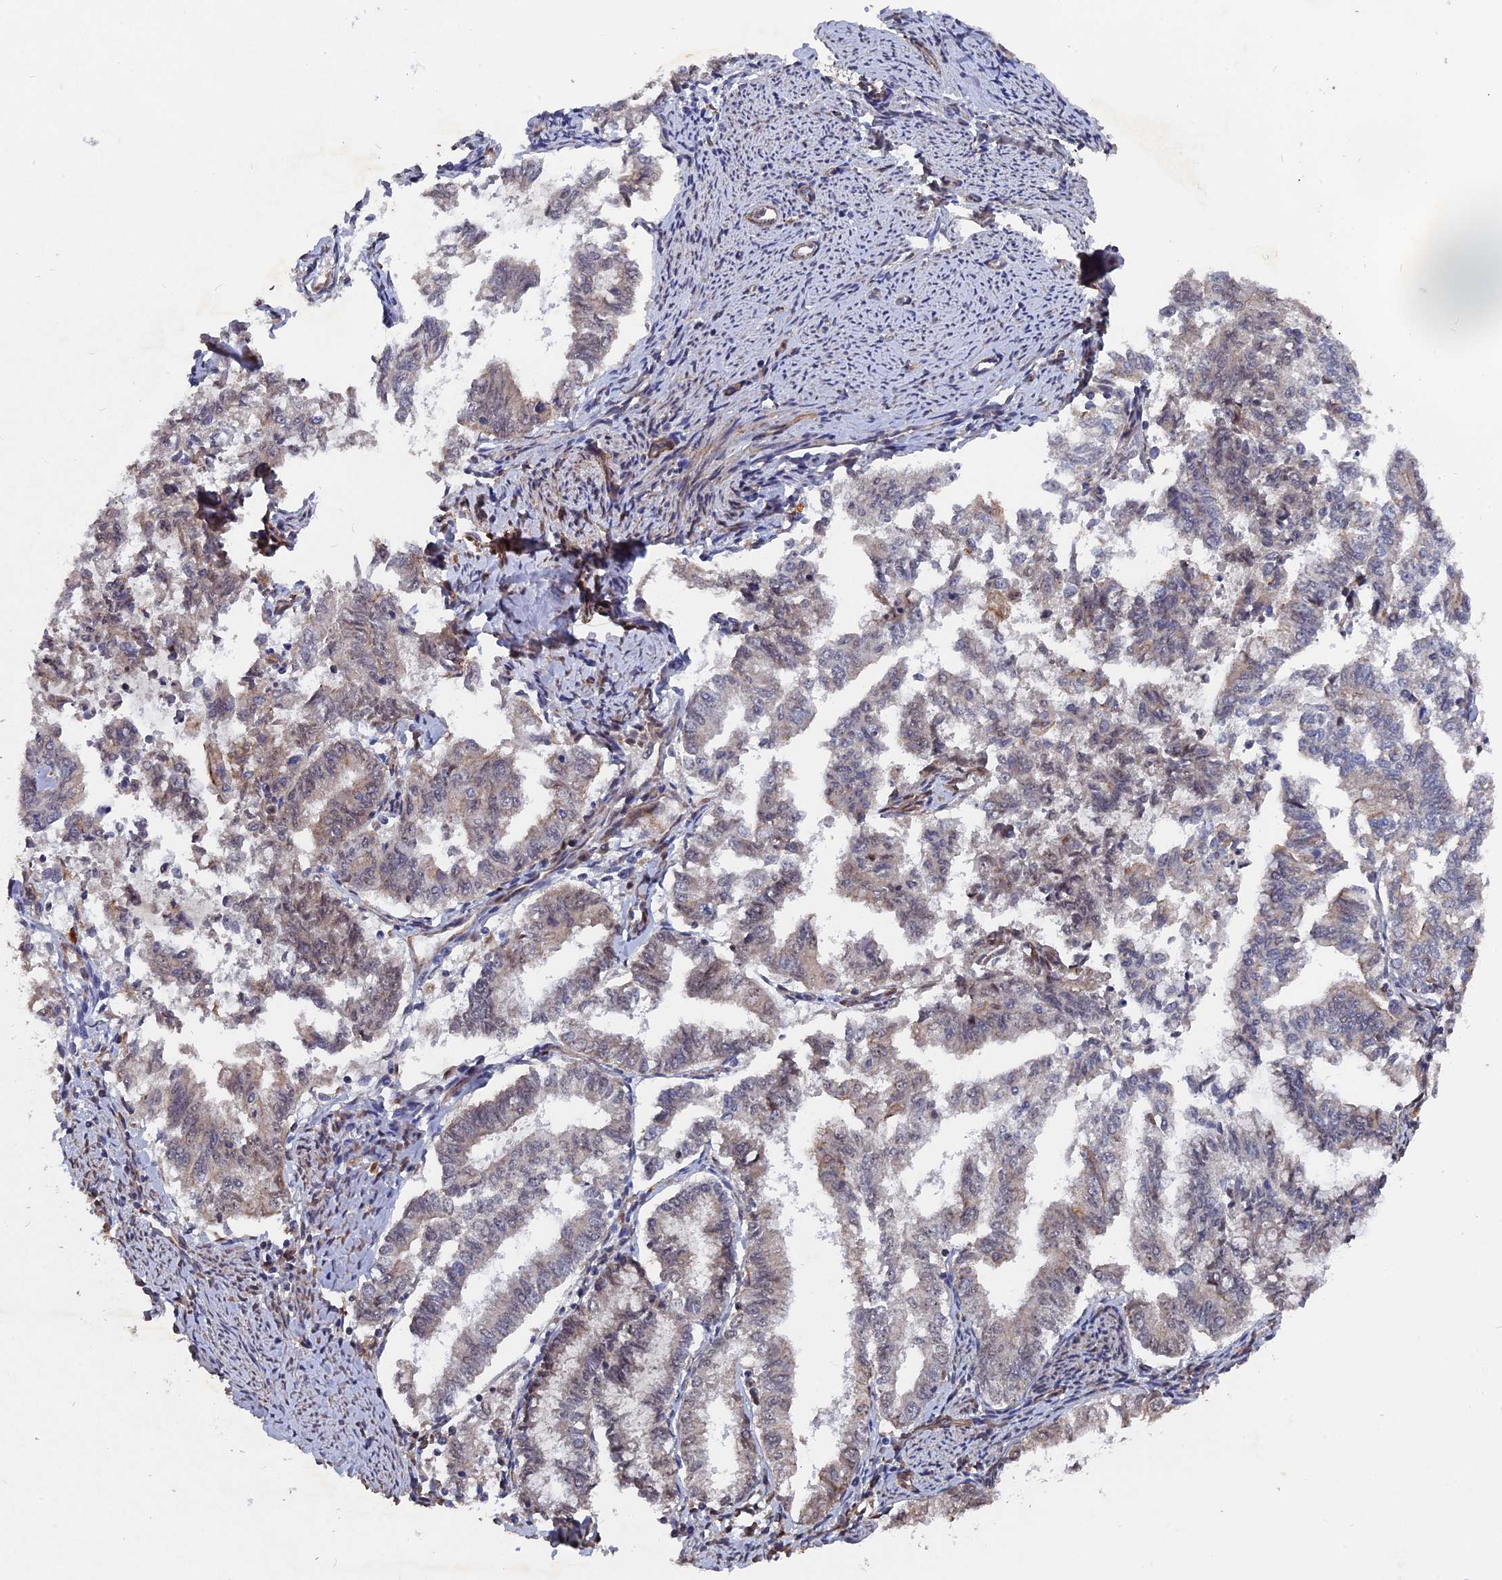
{"staining": {"intensity": "moderate", "quantity": "<25%", "location": "cytoplasmic/membranous"}, "tissue": "endometrial cancer", "cell_type": "Tumor cells", "image_type": "cancer", "snomed": [{"axis": "morphology", "description": "Adenocarcinoma, NOS"}, {"axis": "topography", "description": "Endometrium"}], "caption": "Human endometrial cancer stained with a brown dye shows moderate cytoplasmic/membranous positive positivity in approximately <25% of tumor cells.", "gene": "NOSIP", "patient": {"sex": "female", "age": 79}}